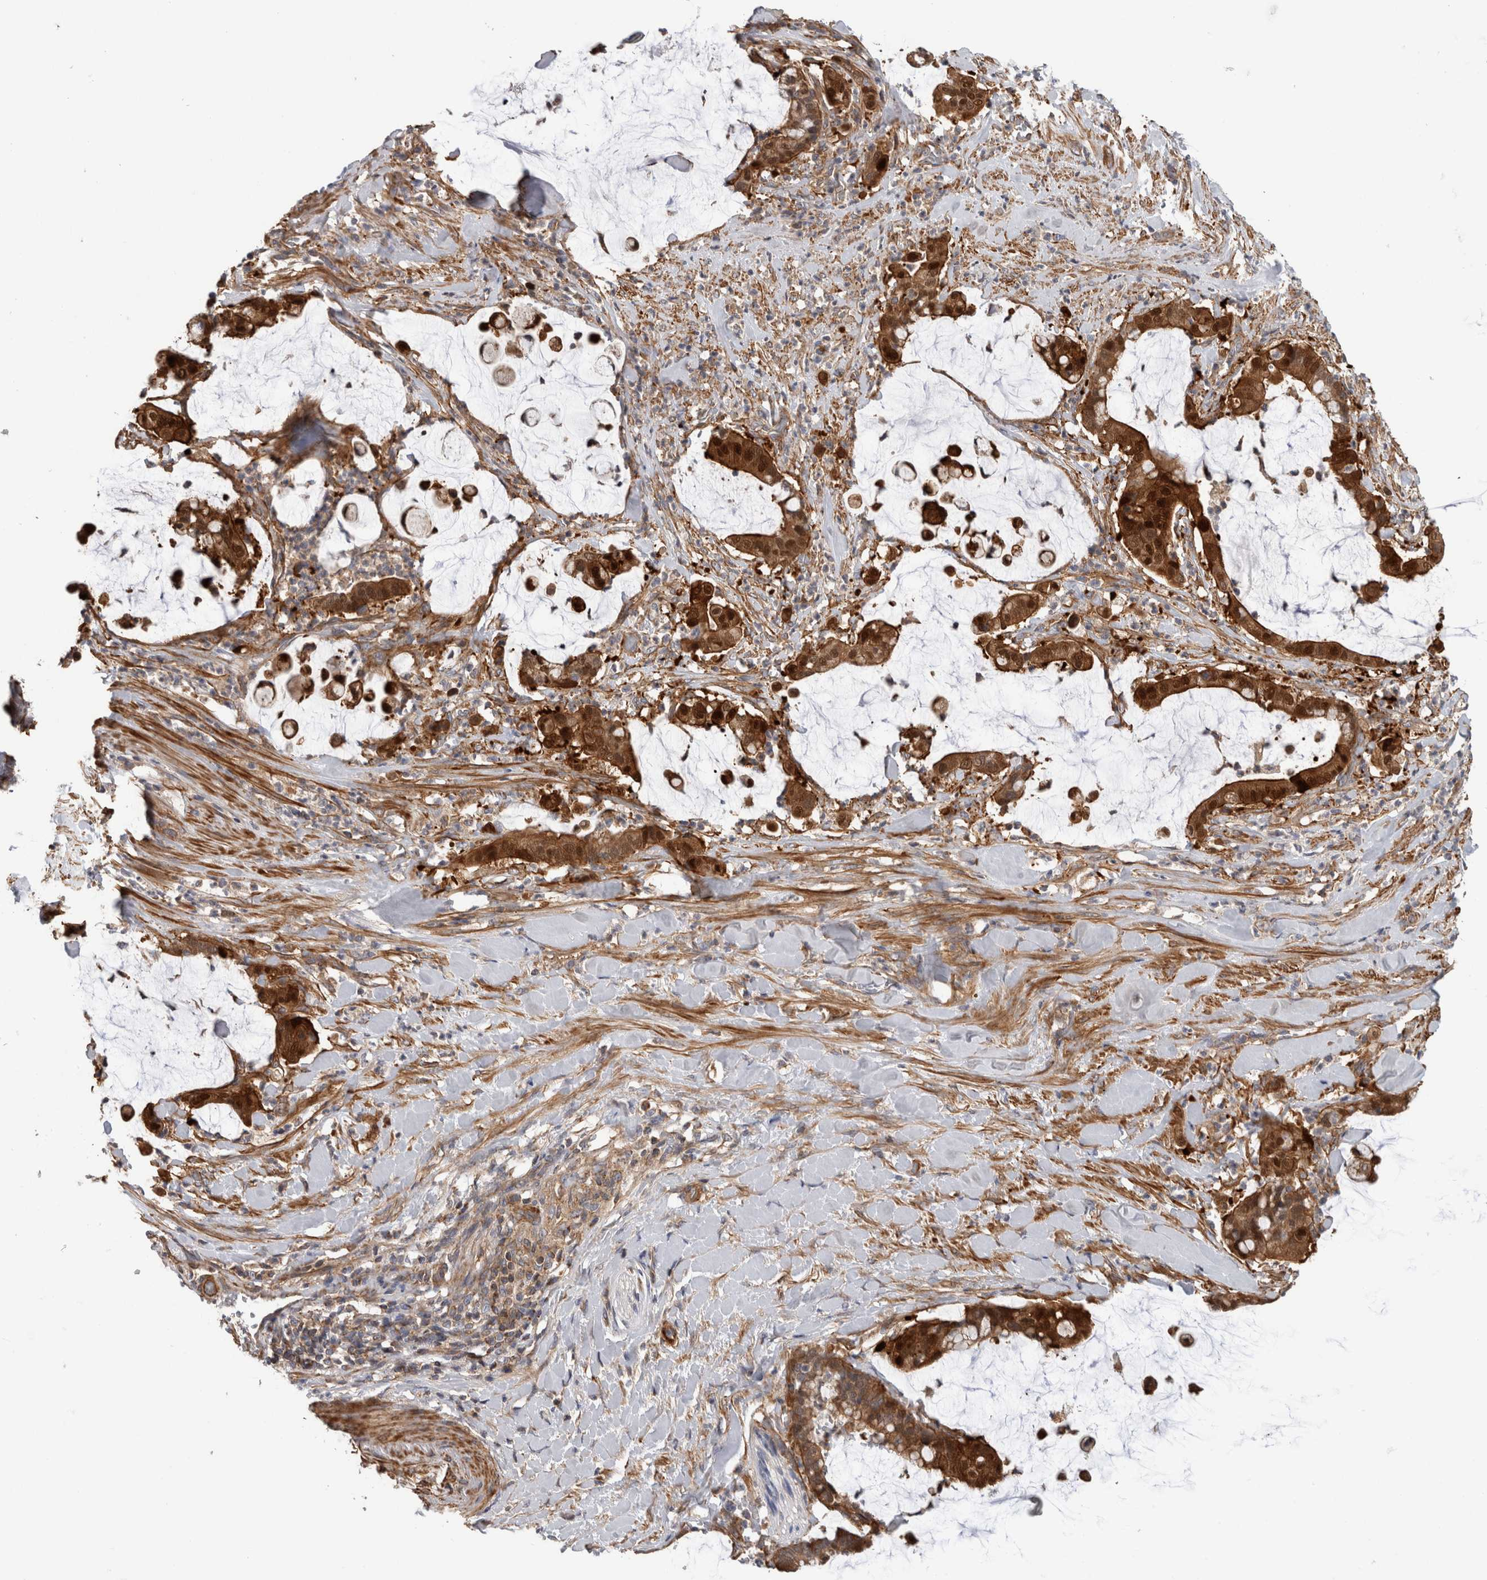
{"staining": {"intensity": "strong", "quantity": ">75%", "location": "cytoplasmic/membranous,nuclear"}, "tissue": "pancreatic cancer", "cell_type": "Tumor cells", "image_type": "cancer", "snomed": [{"axis": "morphology", "description": "Adenocarcinoma, NOS"}, {"axis": "topography", "description": "Pancreas"}], "caption": "The immunohistochemical stain highlights strong cytoplasmic/membranous and nuclear positivity in tumor cells of pancreatic cancer tissue.", "gene": "SFXN2", "patient": {"sex": "male", "age": 41}}